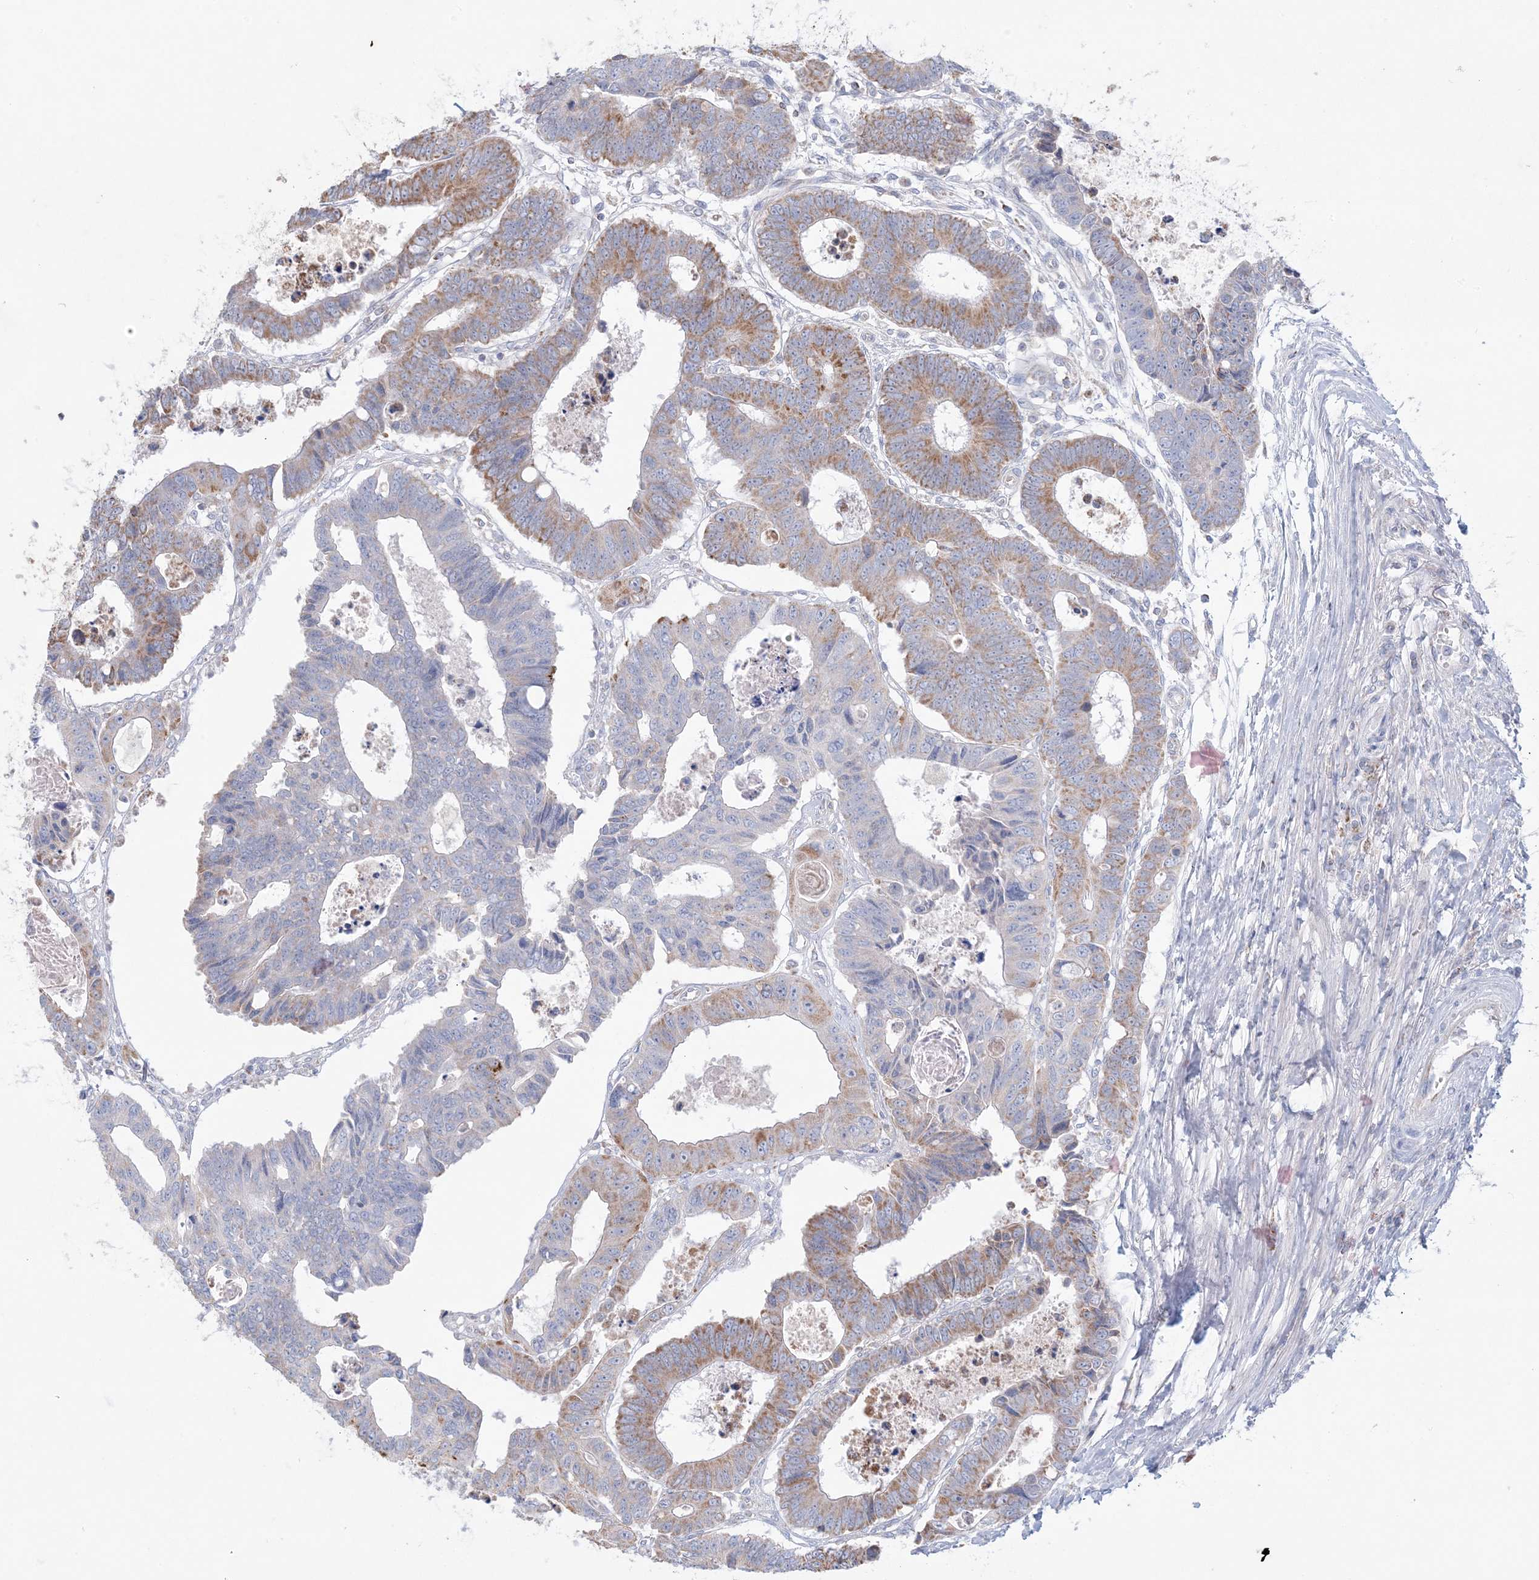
{"staining": {"intensity": "moderate", "quantity": "25%-75%", "location": "cytoplasmic/membranous"}, "tissue": "colorectal cancer", "cell_type": "Tumor cells", "image_type": "cancer", "snomed": [{"axis": "morphology", "description": "Adenocarcinoma, NOS"}, {"axis": "topography", "description": "Rectum"}], "caption": "IHC staining of colorectal cancer, which reveals medium levels of moderate cytoplasmic/membranous expression in about 25%-75% of tumor cells indicating moderate cytoplasmic/membranous protein expression. The staining was performed using DAB (3,3'-diaminobenzidine) (brown) for protein detection and nuclei were counterstained in hematoxylin (blue).", "gene": "KCTD6", "patient": {"sex": "male", "age": 84}}